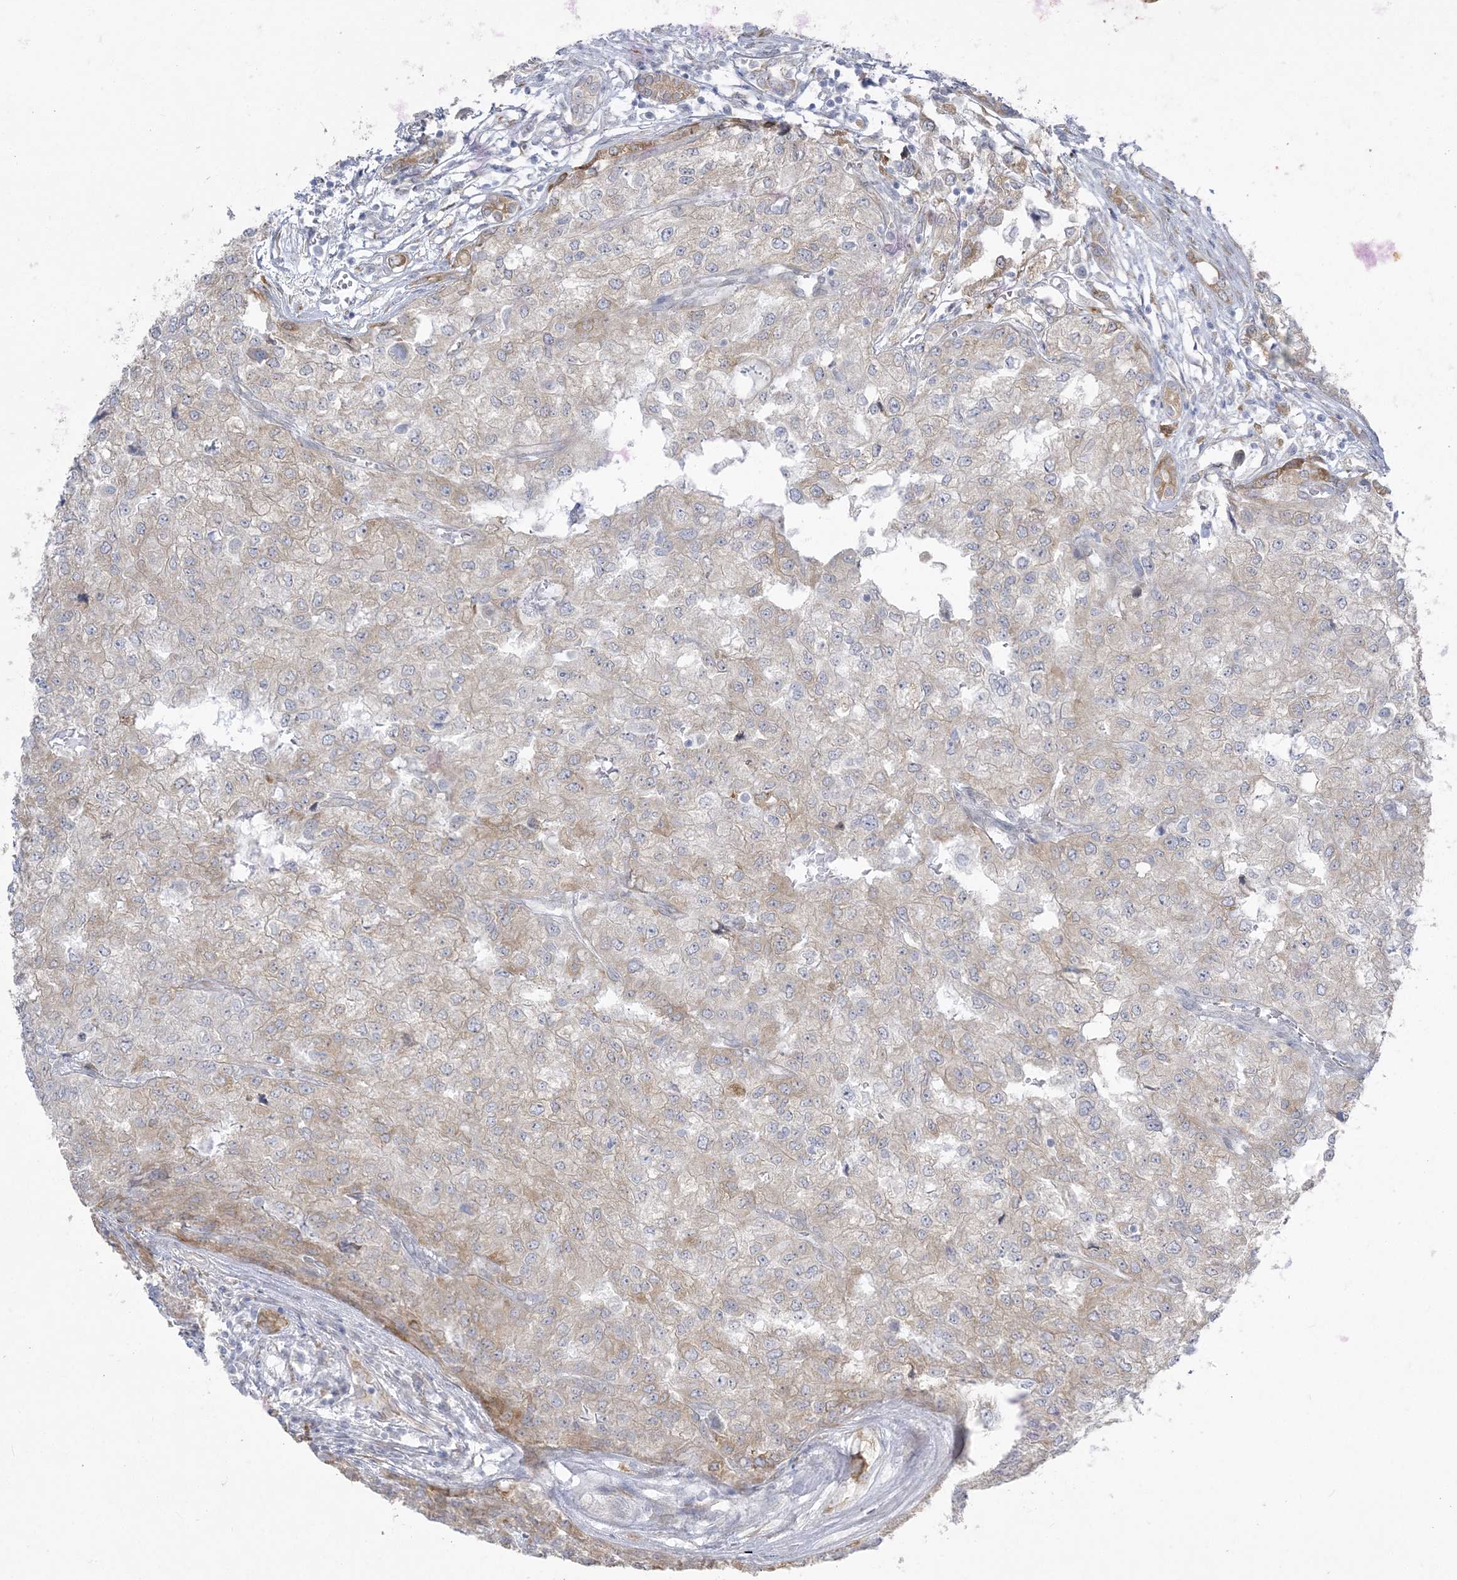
{"staining": {"intensity": "weak", "quantity": "<25%", "location": "cytoplasmic/membranous"}, "tissue": "renal cancer", "cell_type": "Tumor cells", "image_type": "cancer", "snomed": [{"axis": "morphology", "description": "Adenocarcinoma, NOS"}, {"axis": "topography", "description": "Kidney"}], "caption": "Immunohistochemical staining of human renal cancer exhibits no significant staining in tumor cells.", "gene": "ZC3H6", "patient": {"sex": "female", "age": 54}}